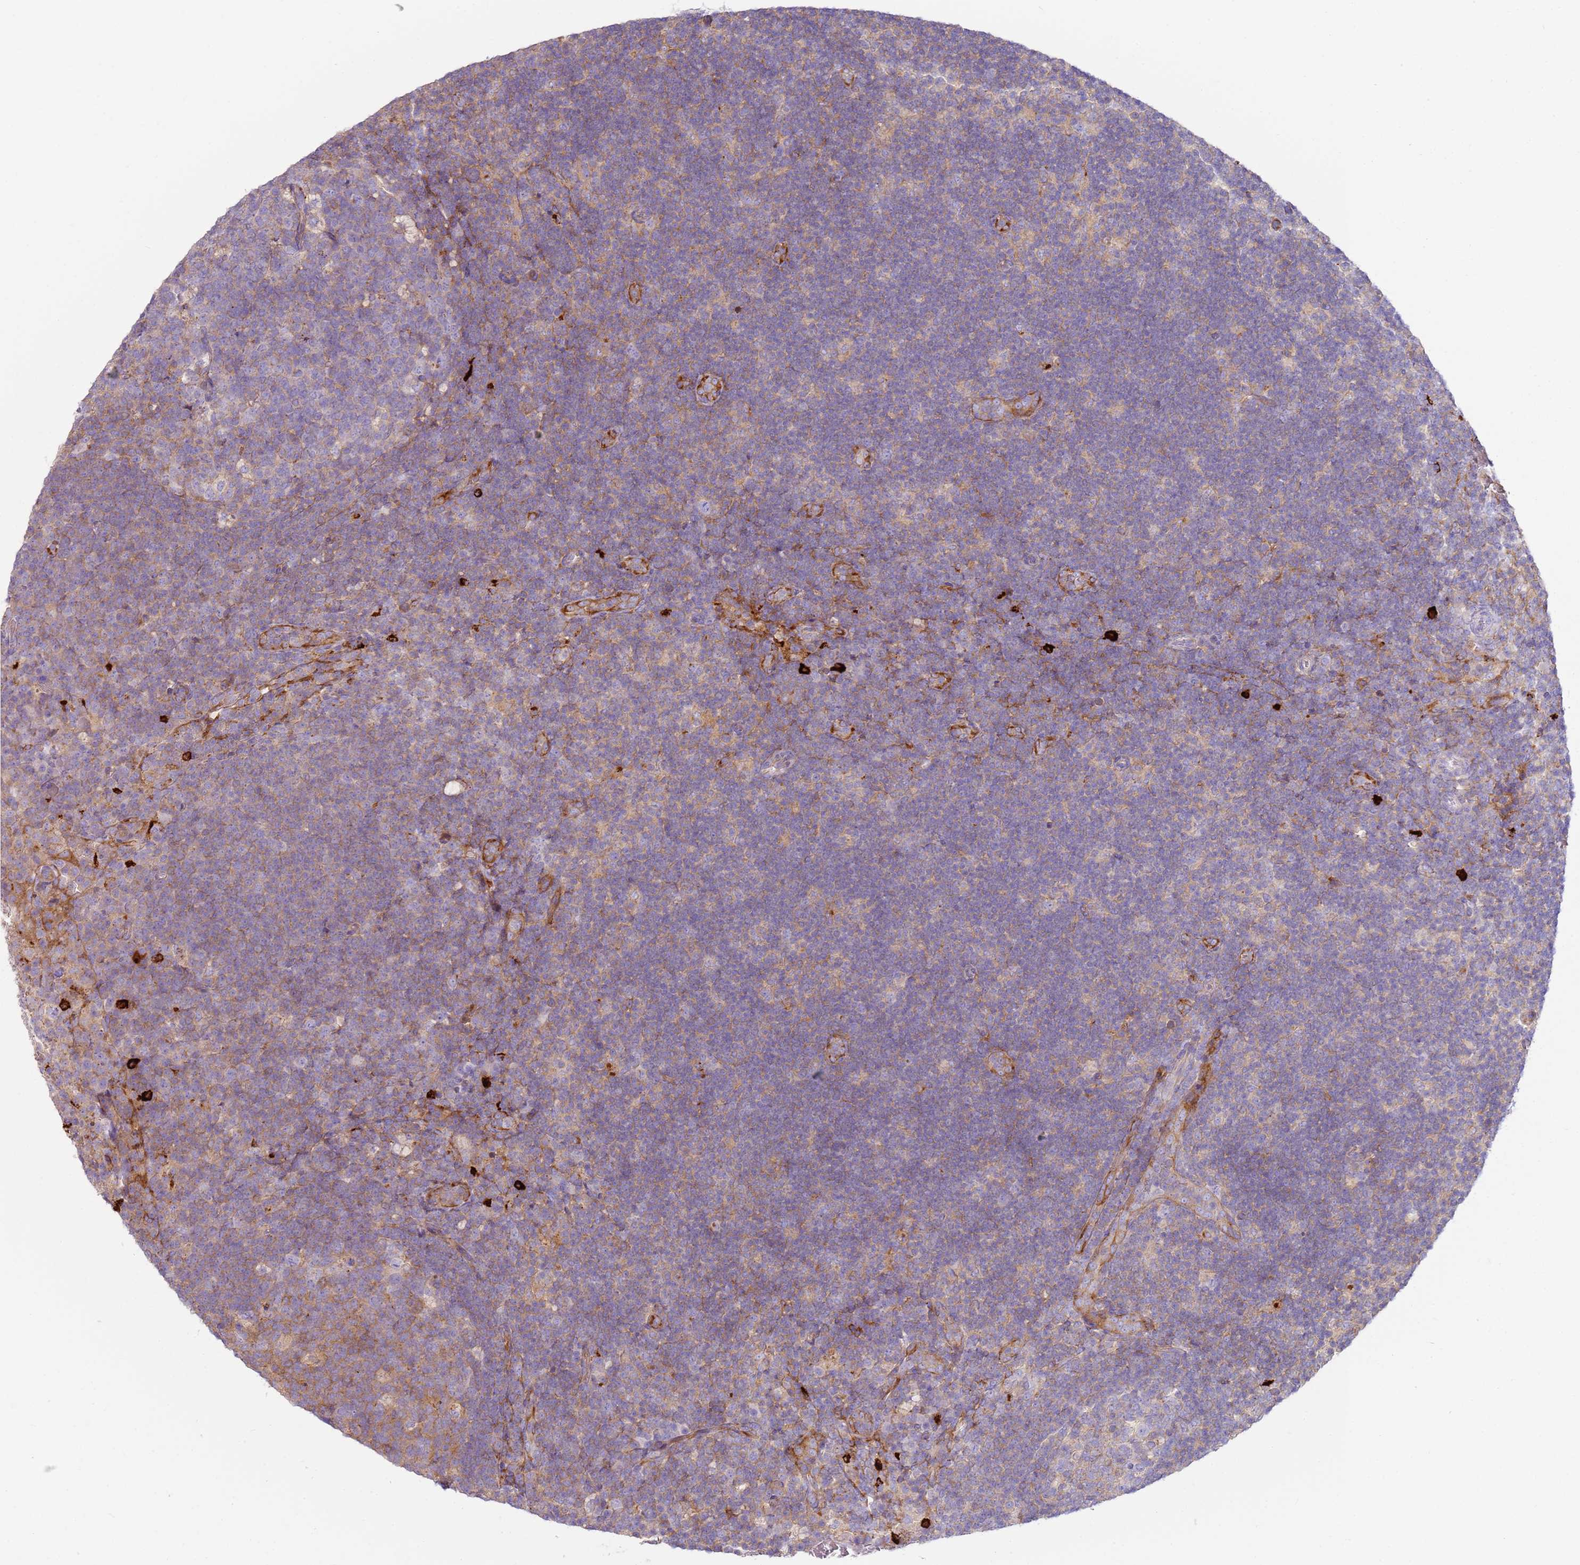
{"staining": {"intensity": "moderate", "quantity": "<25%", "location": "cytoplasmic/membranous"}, "tissue": "lymph node", "cell_type": "Germinal center cells", "image_type": "normal", "snomed": [{"axis": "morphology", "description": "Normal tissue, NOS"}, {"axis": "topography", "description": "Lymph node"}], "caption": "Immunohistochemistry (DAB (3,3'-diaminobenzidine)) staining of normal lymph node reveals moderate cytoplasmic/membranous protein positivity in approximately <25% of germinal center cells.", "gene": "FPR1", "patient": {"sex": "female", "age": 31}}